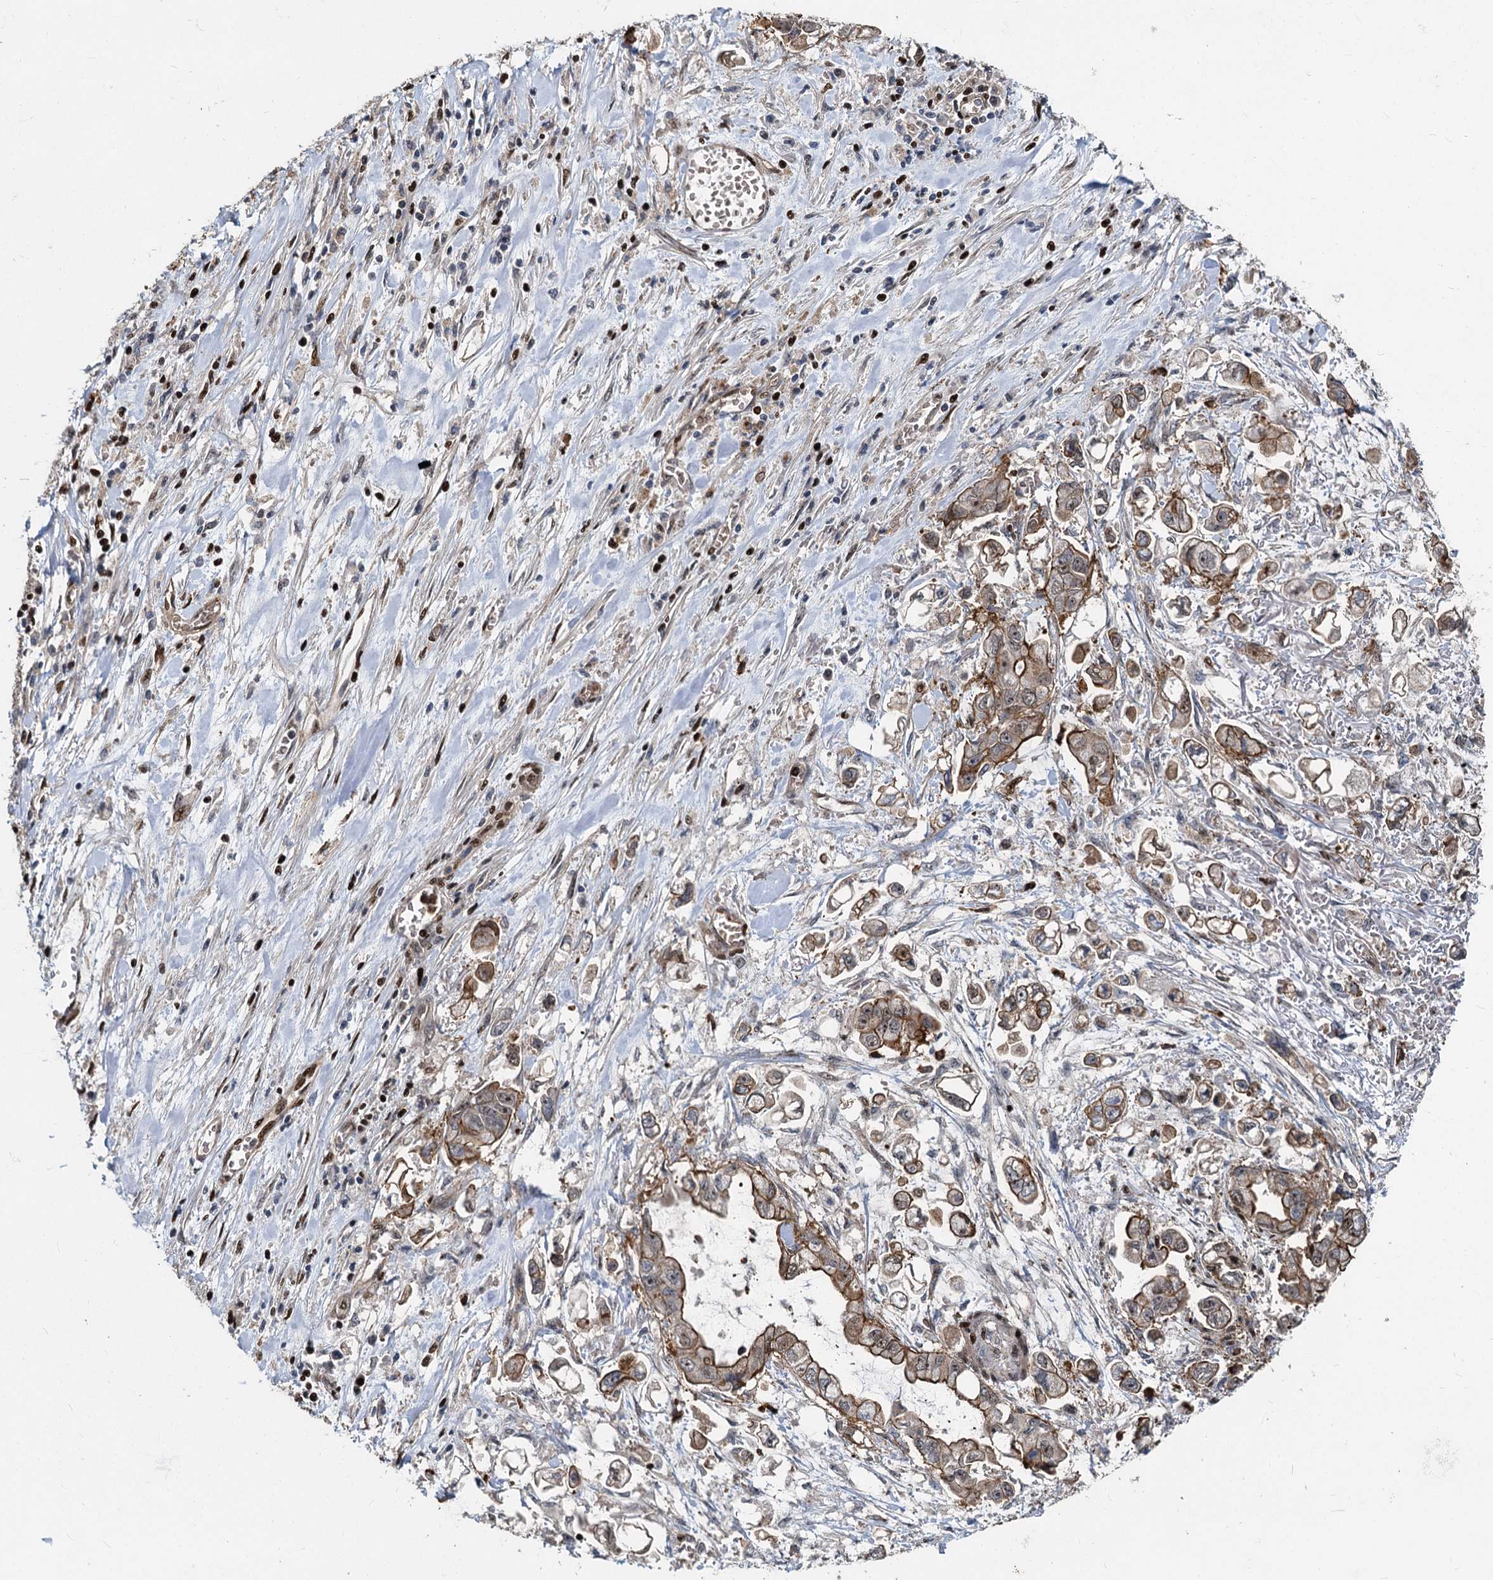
{"staining": {"intensity": "moderate", "quantity": ">75%", "location": "cytoplasmic/membranous,nuclear"}, "tissue": "stomach cancer", "cell_type": "Tumor cells", "image_type": "cancer", "snomed": [{"axis": "morphology", "description": "Adenocarcinoma, NOS"}, {"axis": "topography", "description": "Stomach"}], "caption": "Immunohistochemistry (DAB) staining of human adenocarcinoma (stomach) reveals moderate cytoplasmic/membranous and nuclear protein positivity in approximately >75% of tumor cells. (DAB IHC, brown staining for protein, blue staining for nuclei).", "gene": "ANKRD49", "patient": {"sex": "male", "age": 62}}